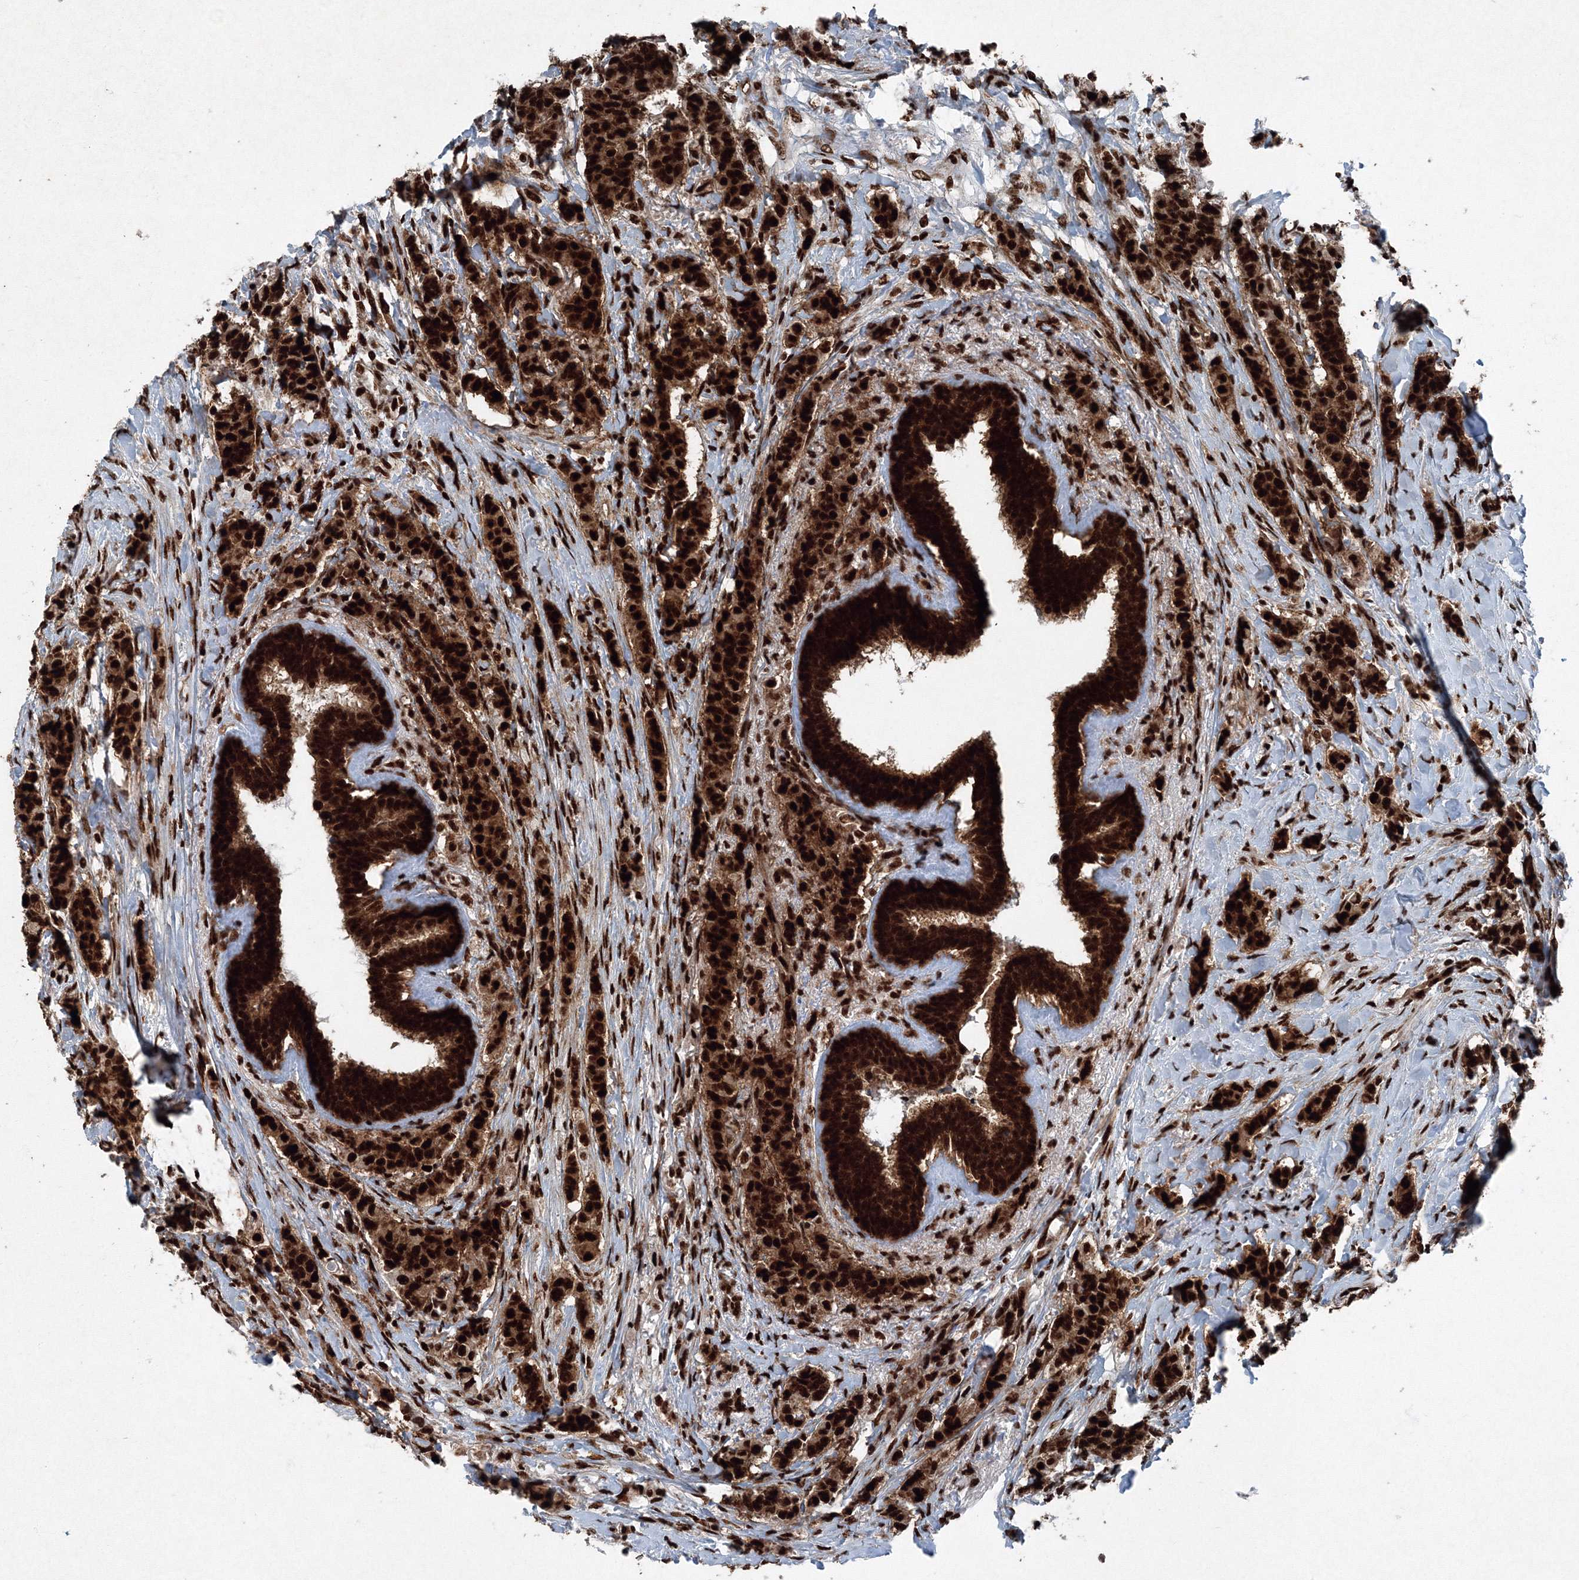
{"staining": {"intensity": "strong", "quantity": ">75%", "location": "cytoplasmic/membranous,nuclear"}, "tissue": "breast cancer", "cell_type": "Tumor cells", "image_type": "cancer", "snomed": [{"axis": "morphology", "description": "Duct carcinoma"}, {"axis": "topography", "description": "Breast"}], "caption": "IHC (DAB) staining of infiltrating ductal carcinoma (breast) reveals strong cytoplasmic/membranous and nuclear protein staining in about >75% of tumor cells.", "gene": "SNRPC", "patient": {"sex": "female", "age": 40}}